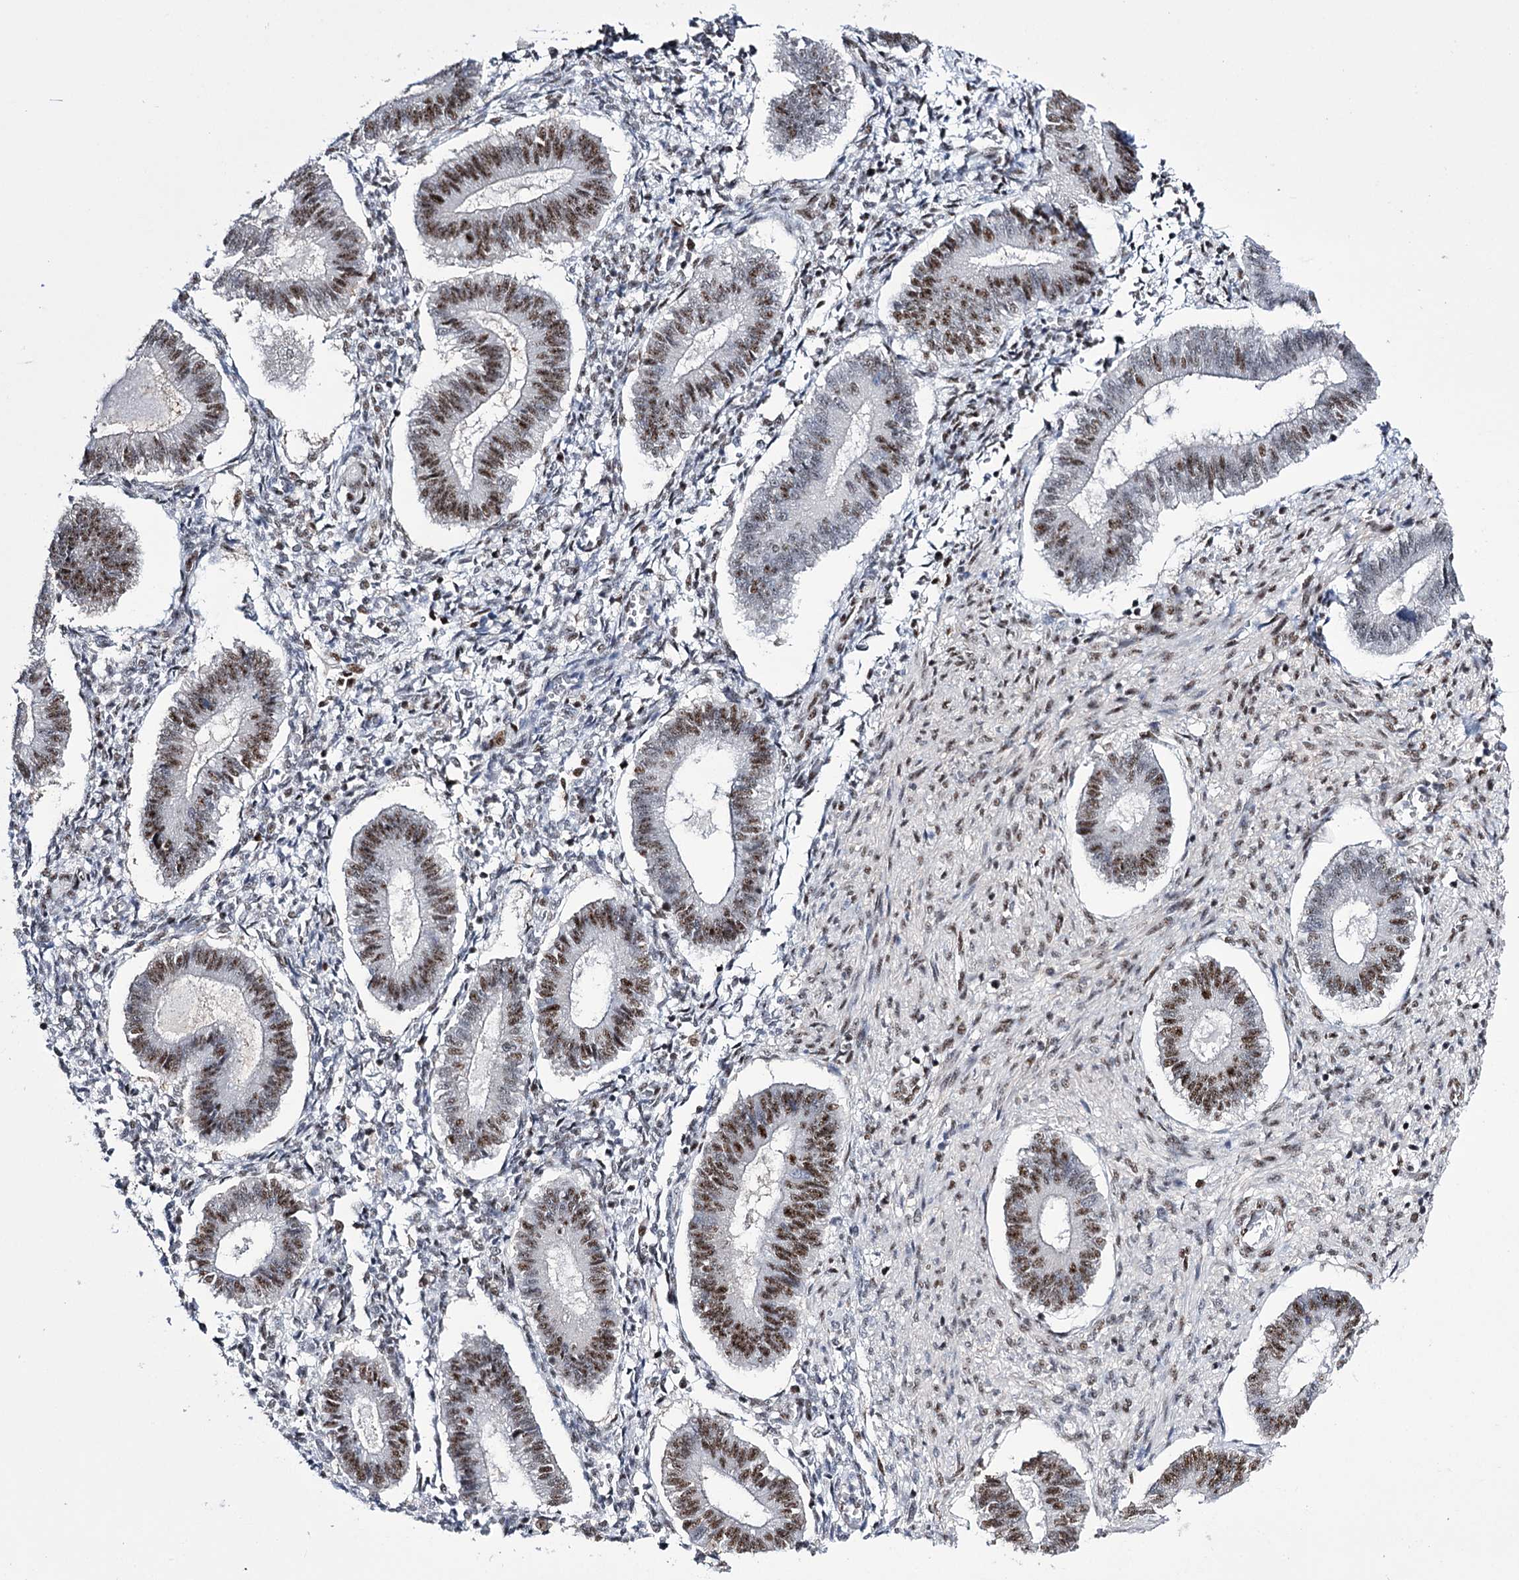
{"staining": {"intensity": "weak", "quantity": "25%-75%", "location": "nuclear"}, "tissue": "endometrium", "cell_type": "Cells in endometrial stroma", "image_type": "normal", "snomed": [{"axis": "morphology", "description": "Normal tissue, NOS"}, {"axis": "topography", "description": "Endometrium"}], "caption": "High-power microscopy captured an immunohistochemistry (IHC) histopathology image of unremarkable endometrium, revealing weak nuclear staining in about 25%-75% of cells in endometrial stroma. Nuclei are stained in blue.", "gene": "PRPF40A", "patient": {"sex": "female", "age": 25}}